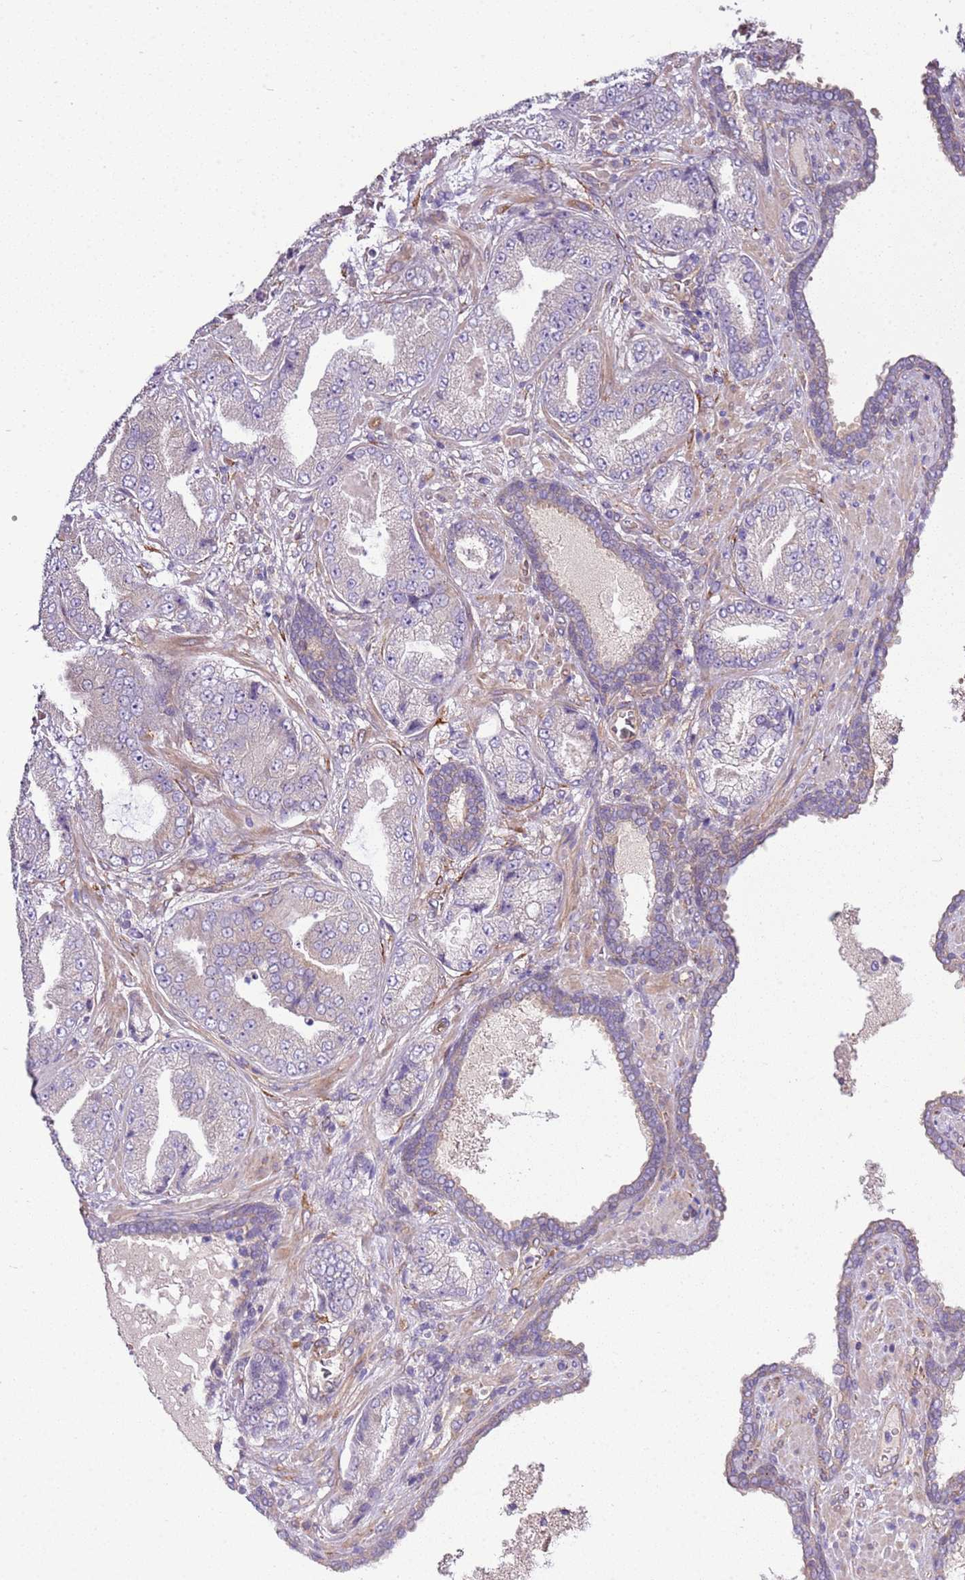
{"staining": {"intensity": "negative", "quantity": "none", "location": "none"}, "tissue": "prostate cancer", "cell_type": "Tumor cells", "image_type": "cancer", "snomed": [{"axis": "morphology", "description": "Adenocarcinoma, High grade"}, {"axis": "topography", "description": "Prostate"}], "caption": "An image of human prostate cancer is negative for staining in tumor cells.", "gene": "GNL1", "patient": {"sex": "male", "age": 68}}